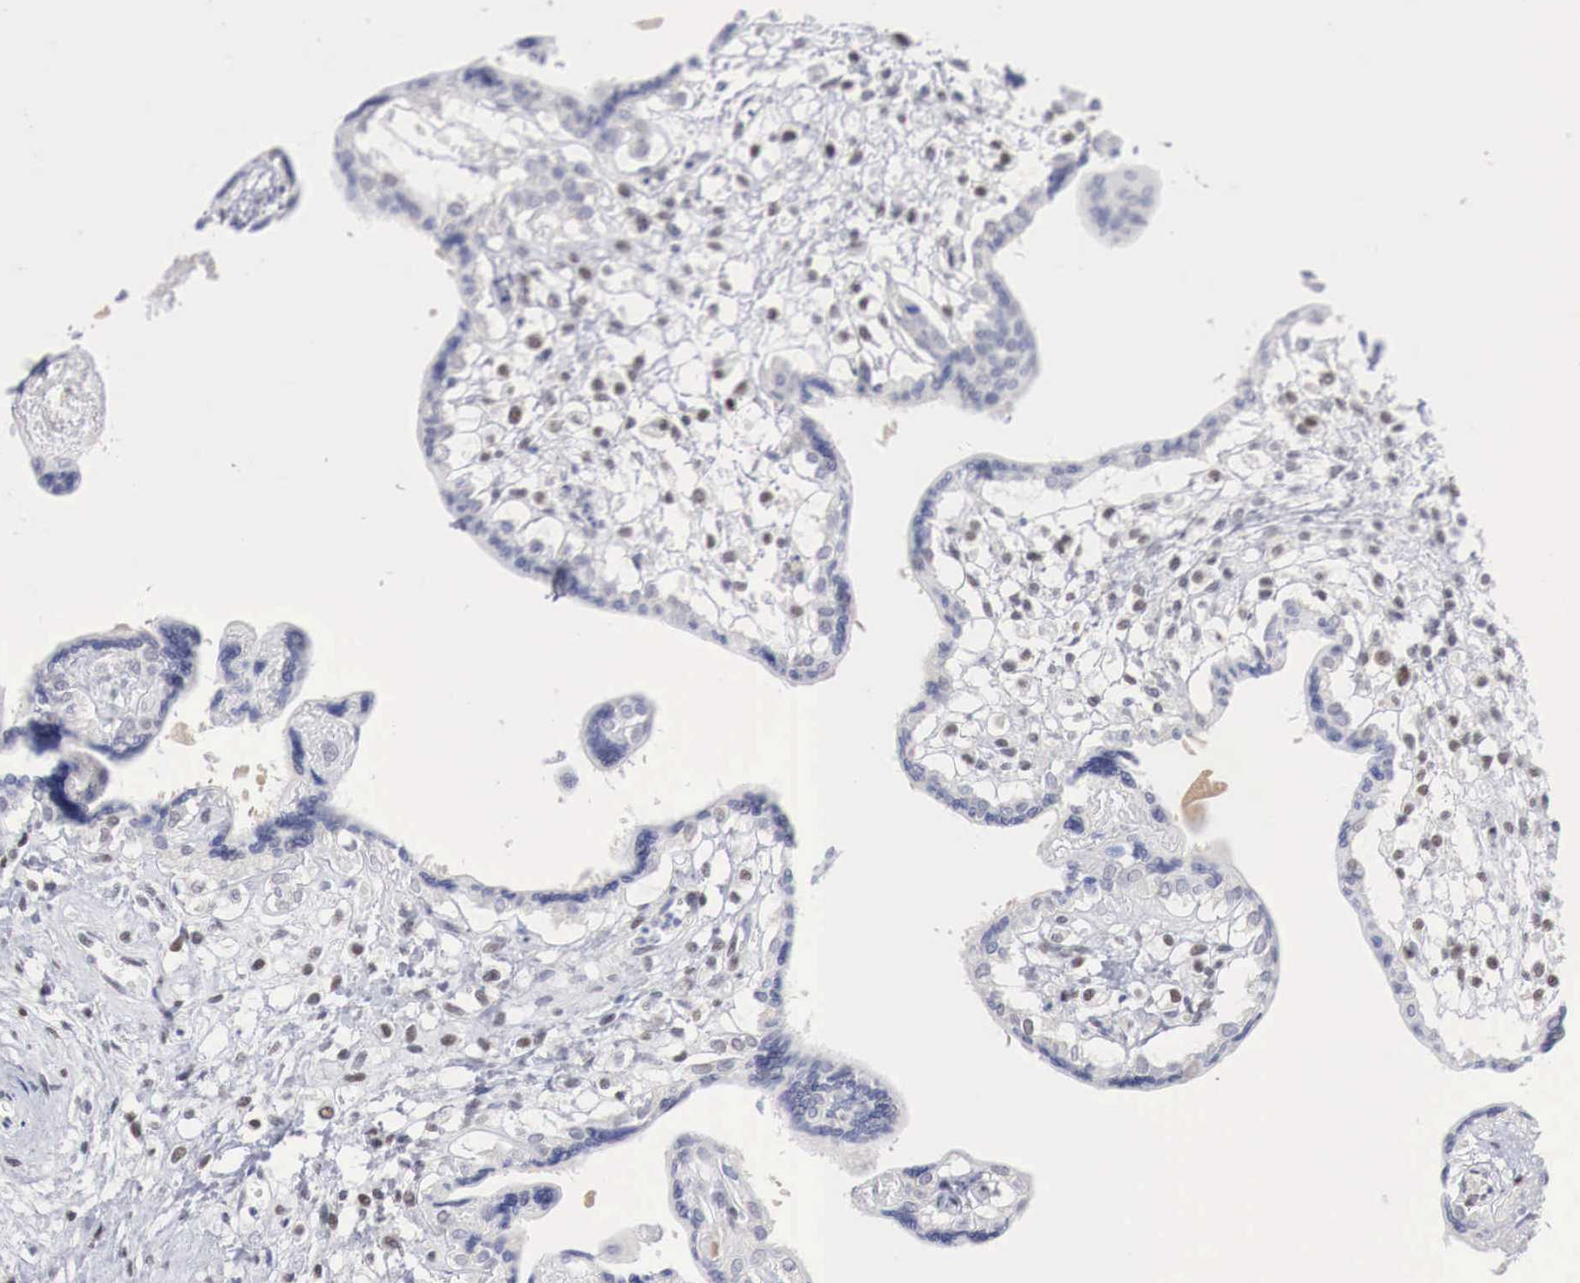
{"staining": {"intensity": "moderate", "quantity": "25%-75%", "location": "nuclear"}, "tissue": "placenta", "cell_type": "Decidual cells", "image_type": "normal", "snomed": [{"axis": "morphology", "description": "Normal tissue, NOS"}, {"axis": "topography", "description": "Placenta"}], "caption": "IHC (DAB (3,3'-diaminobenzidine)) staining of normal placenta displays moderate nuclear protein staining in about 25%-75% of decidual cells.", "gene": "FOXP2", "patient": {"sex": "female", "age": 31}}